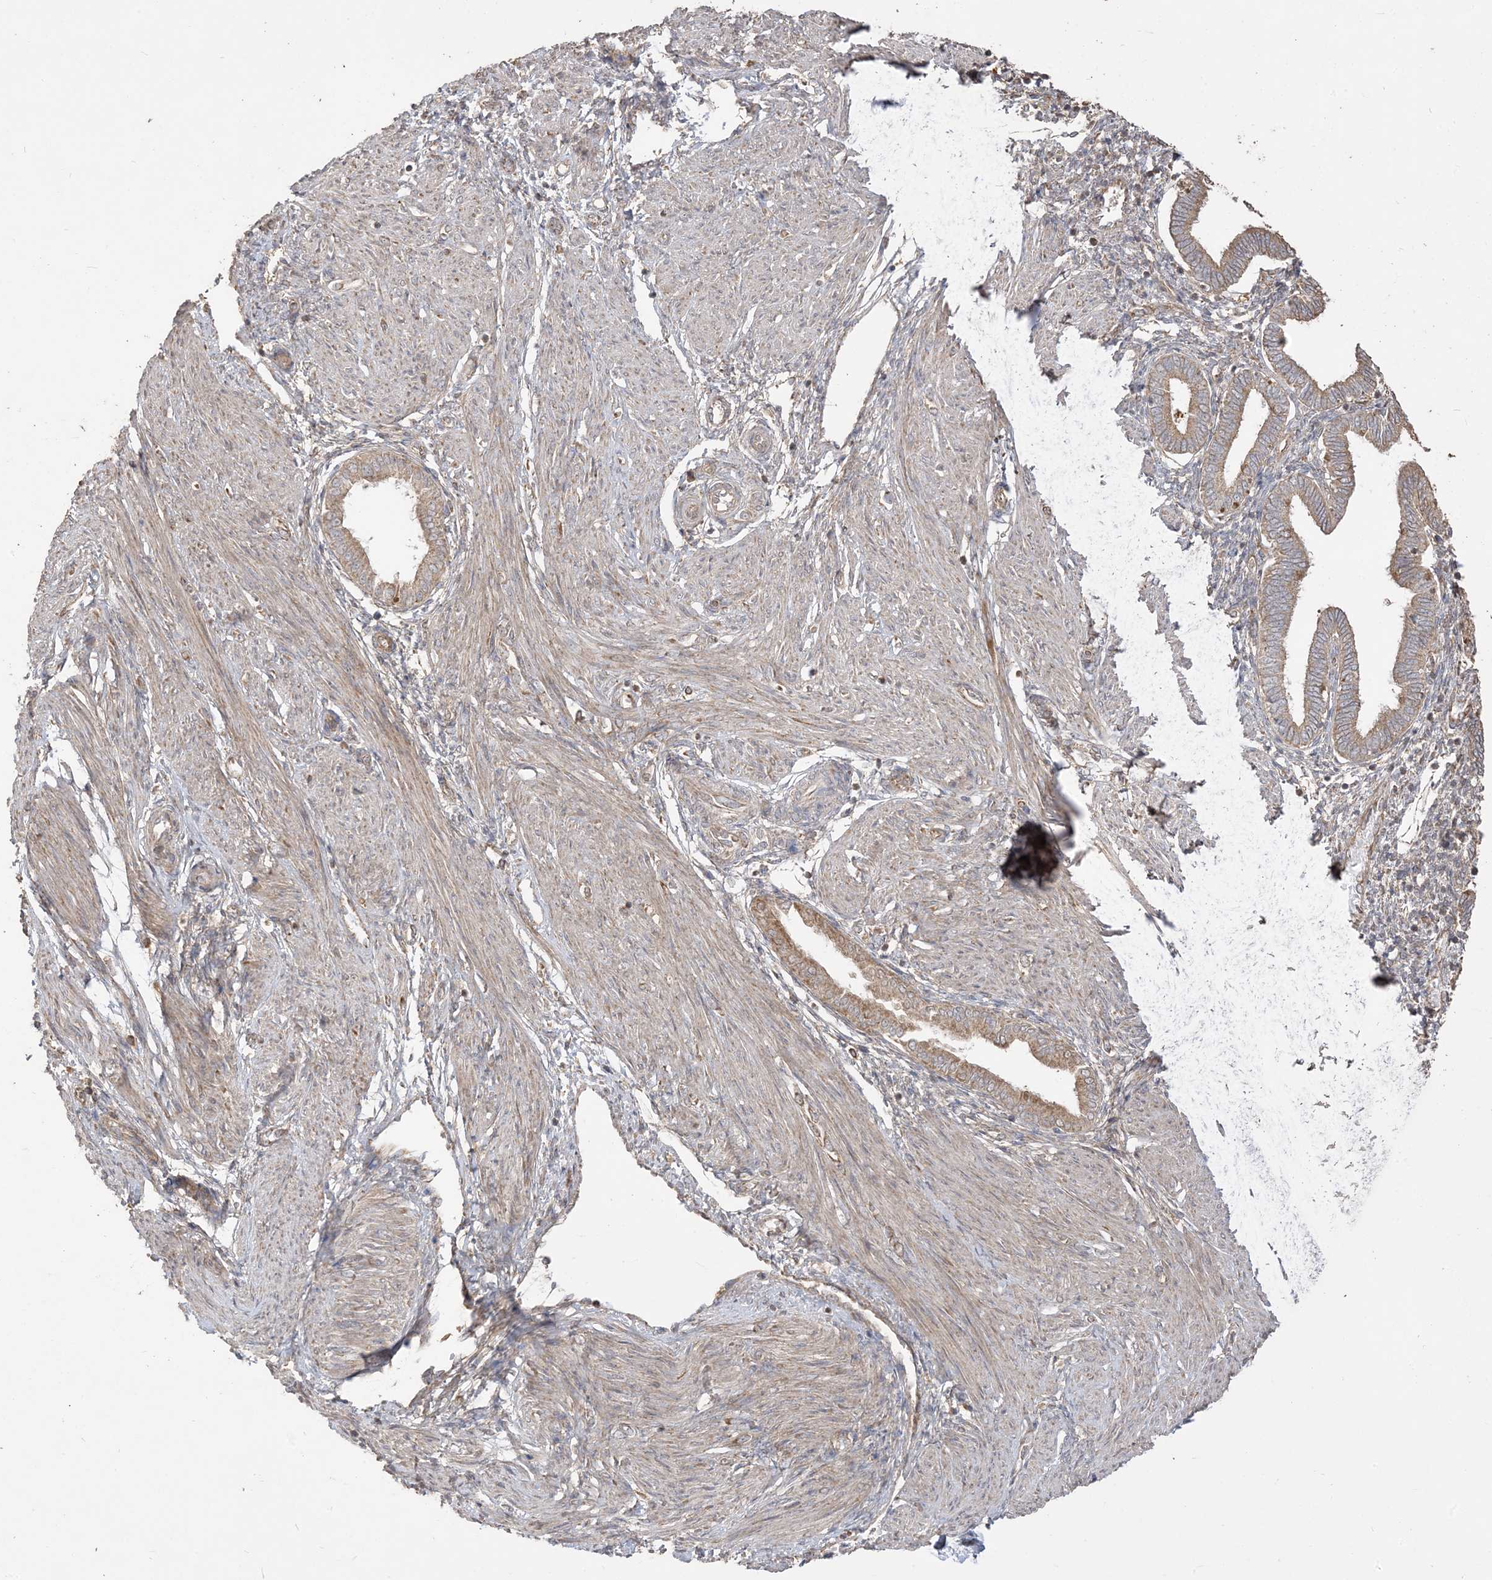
{"staining": {"intensity": "moderate", "quantity": ">75%", "location": "cytoplasmic/membranous"}, "tissue": "endometrium", "cell_type": "Cells in endometrial stroma", "image_type": "normal", "snomed": [{"axis": "morphology", "description": "Normal tissue, NOS"}, {"axis": "topography", "description": "Endometrium"}], "caption": "Protein expression analysis of normal human endometrium reveals moderate cytoplasmic/membranous staining in about >75% of cells in endometrial stroma. The staining was performed using DAB (3,3'-diaminobenzidine), with brown indicating positive protein expression. Nuclei are stained blue with hematoxylin.", "gene": "SIRT3", "patient": {"sex": "female", "age": 53}}